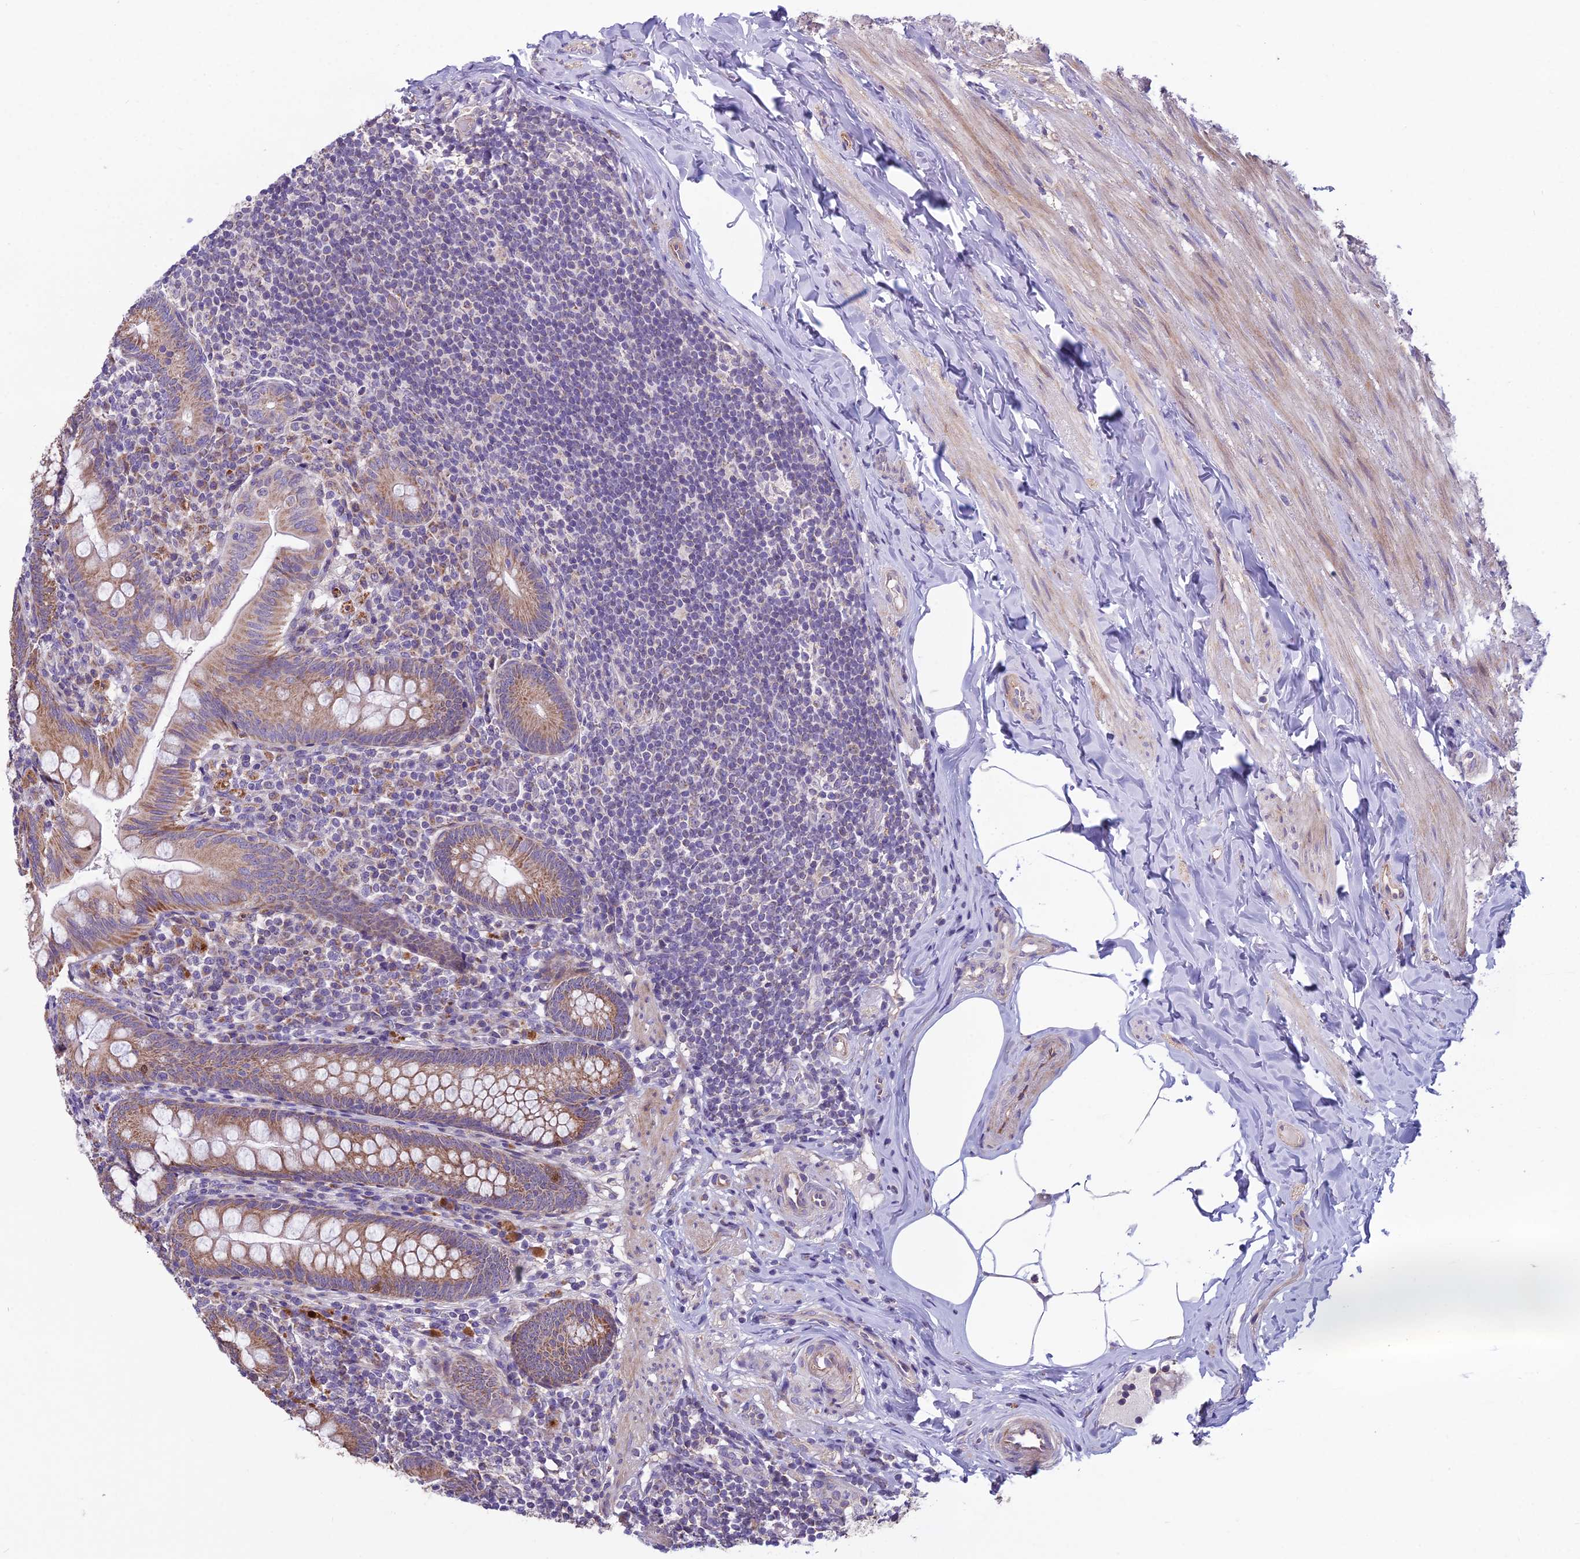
{"staining": {"intensity": "moderate", "quantity": ">75%", "location": "cytoplasmic/membranous"}, "tissue": "appendix", "cell_type": "Glandular cells", "image_type": "normal", "snomed": [{"axis": "morphology", "description": "Normal tissue, NOS"}, {"axis": "topography", "description": "Appendix"}], "caption": "Glandular cells reveal medium levels of moderate cytoplasmic/membranous expression in approximately >75% of cells in normal appendix.", "gene": "DUS2", "patient": {"sex": "male", "age": 55}}